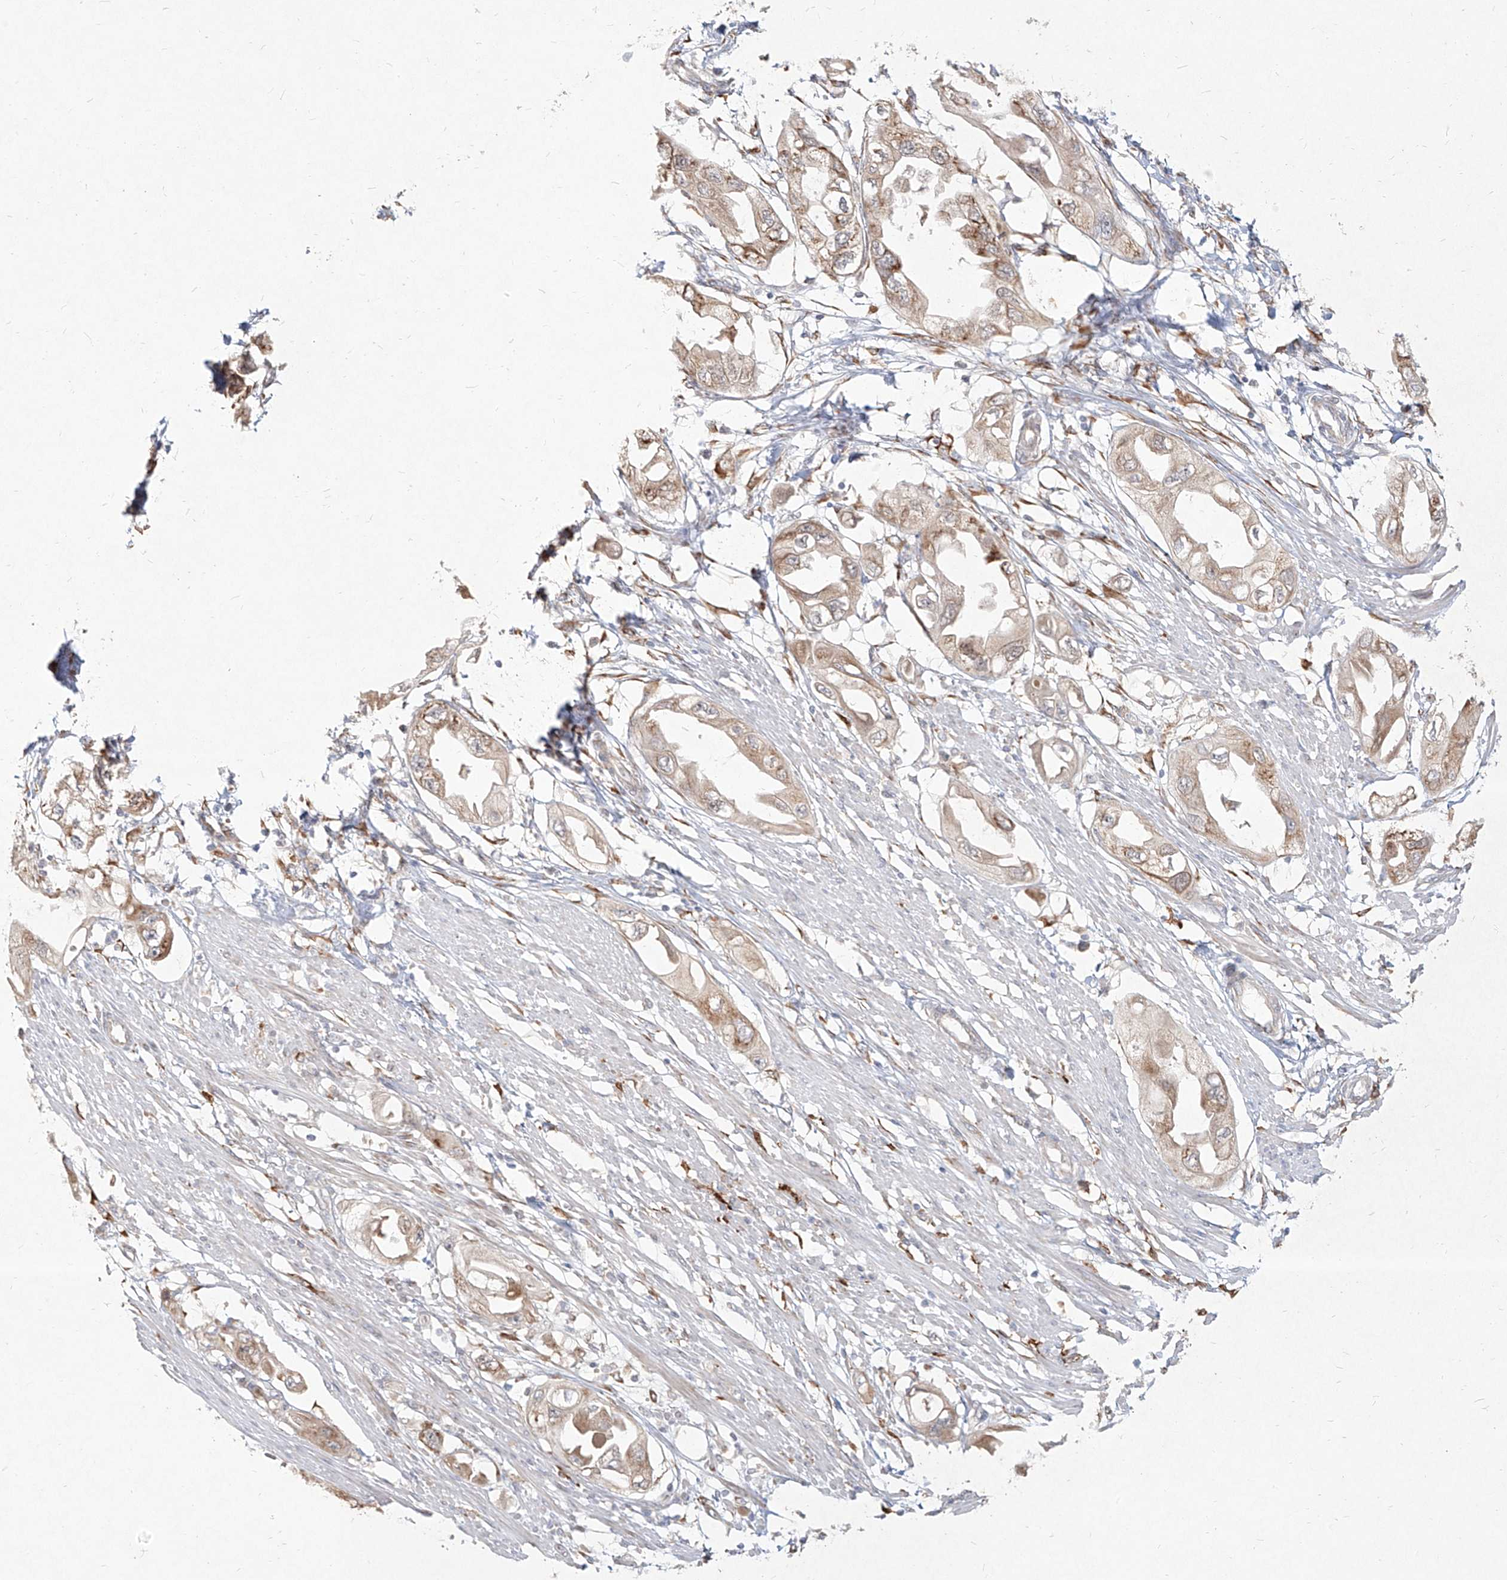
{"staining": {"intensity": "weak", "quantity": ">75%", "location": "cytoplasmic/membranous"}, "tissue": "endometrial cancer", "cell_type": "Tumor cells", "image_type": "cancer", "snomed": [{"axis": "morphology", "description": "Adenocarcinoma, NOS"}, {"axis": "topography", "description": "Endometrium"}], "caption": "Protein expression analysis of endometrial cancer exhibits weak cytoplasmic/membranous positivity in about >75% of tumor cells.", "gene": "CD209", "patient": {"sex": "female", "age": 67}}